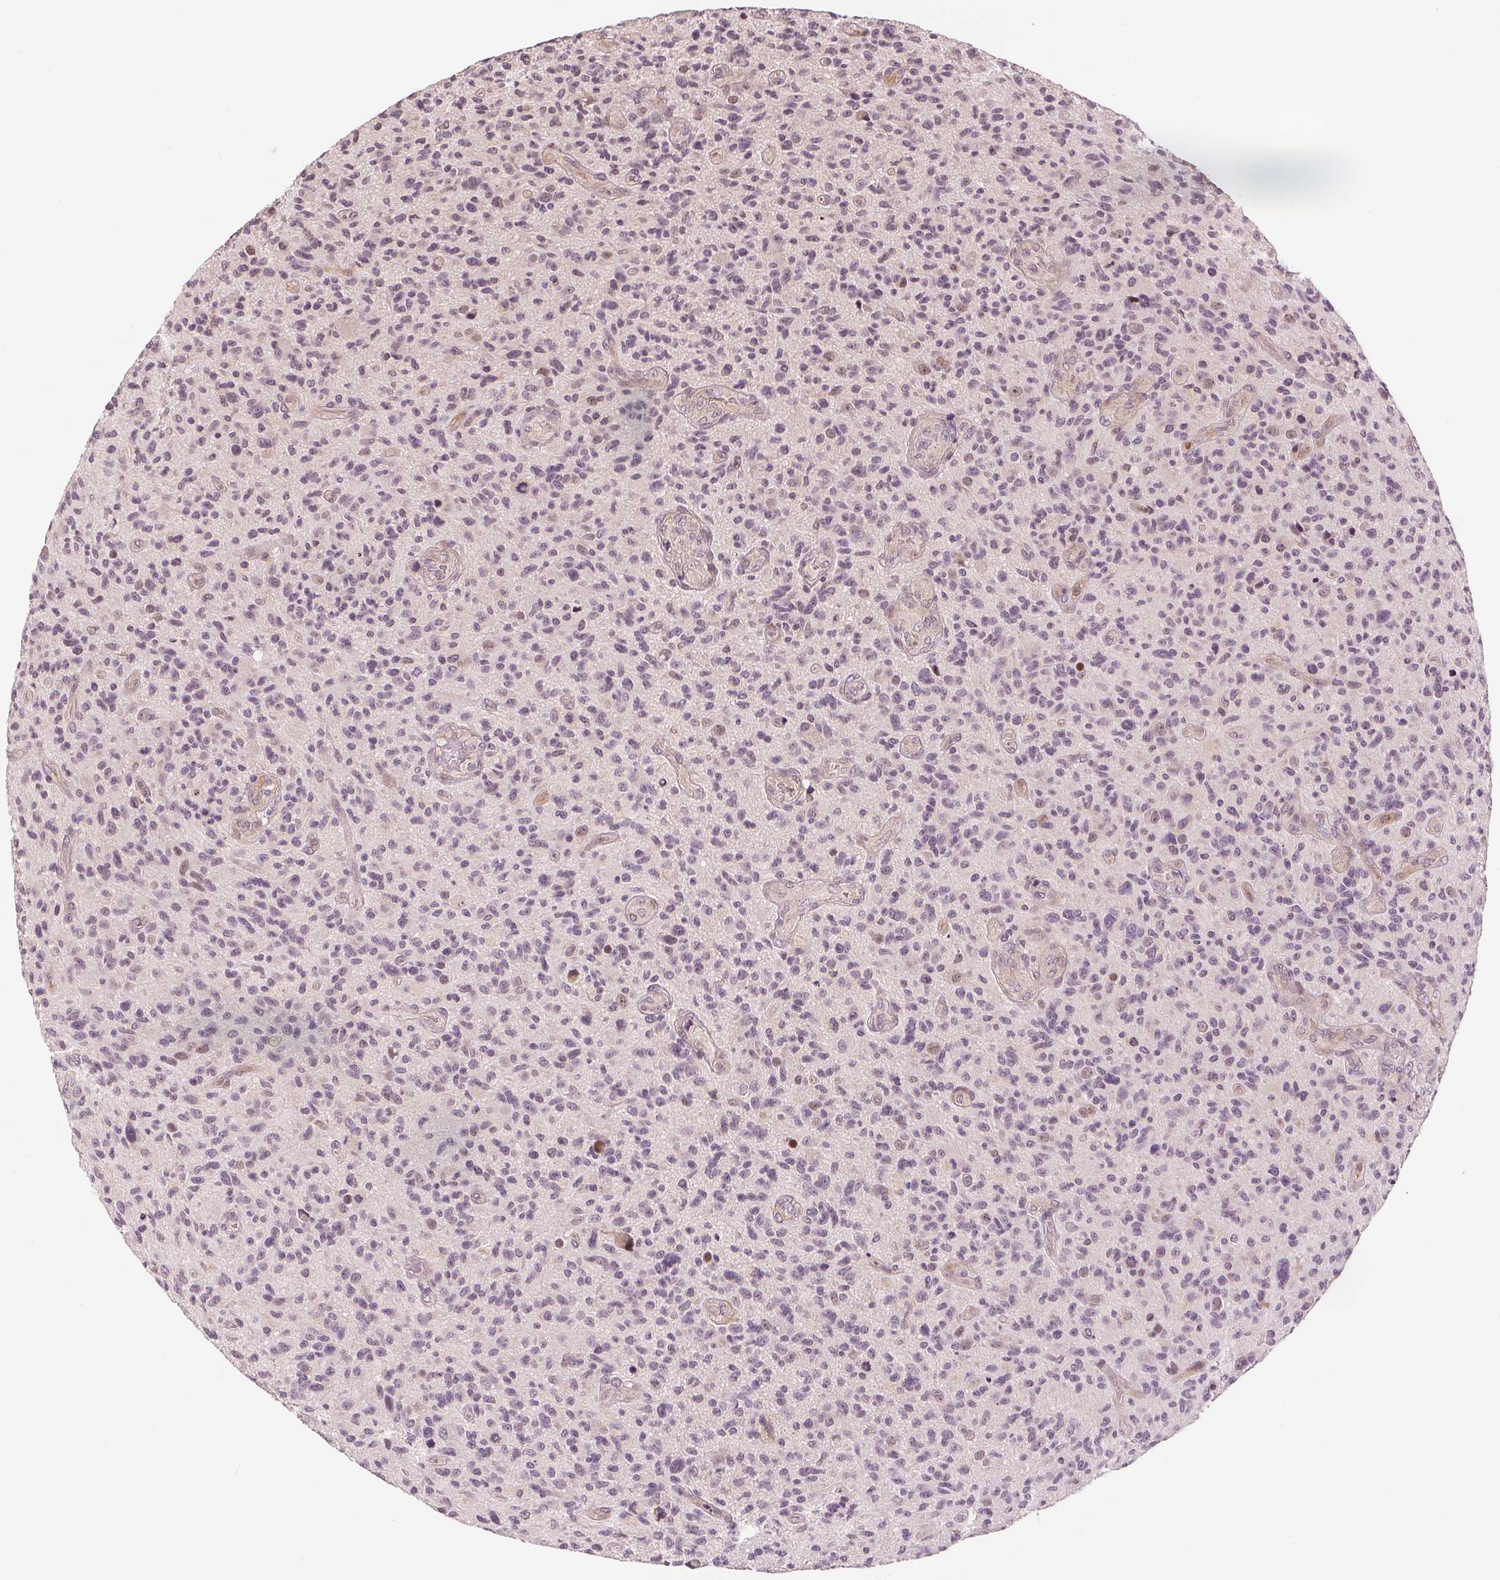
{"staining": {"intensity": "negative", "quantity": "none", "location": "none"}, "tissue": "glioma", "cell_type": "Tumor cells", "image_type": "cancer", "snomed": [{"axis": "morphology", "description": "Glioma, malignant, High grade"}, {"axis": "topography", "description": "Brain"}], "caption": "DAB immunohistochemical staining of human malignant glioma (high-grade) exhibits no significant positivity in tumor cells.", "gene": "SLC34A1", "patient": {"sex": "male", "age": 47}}